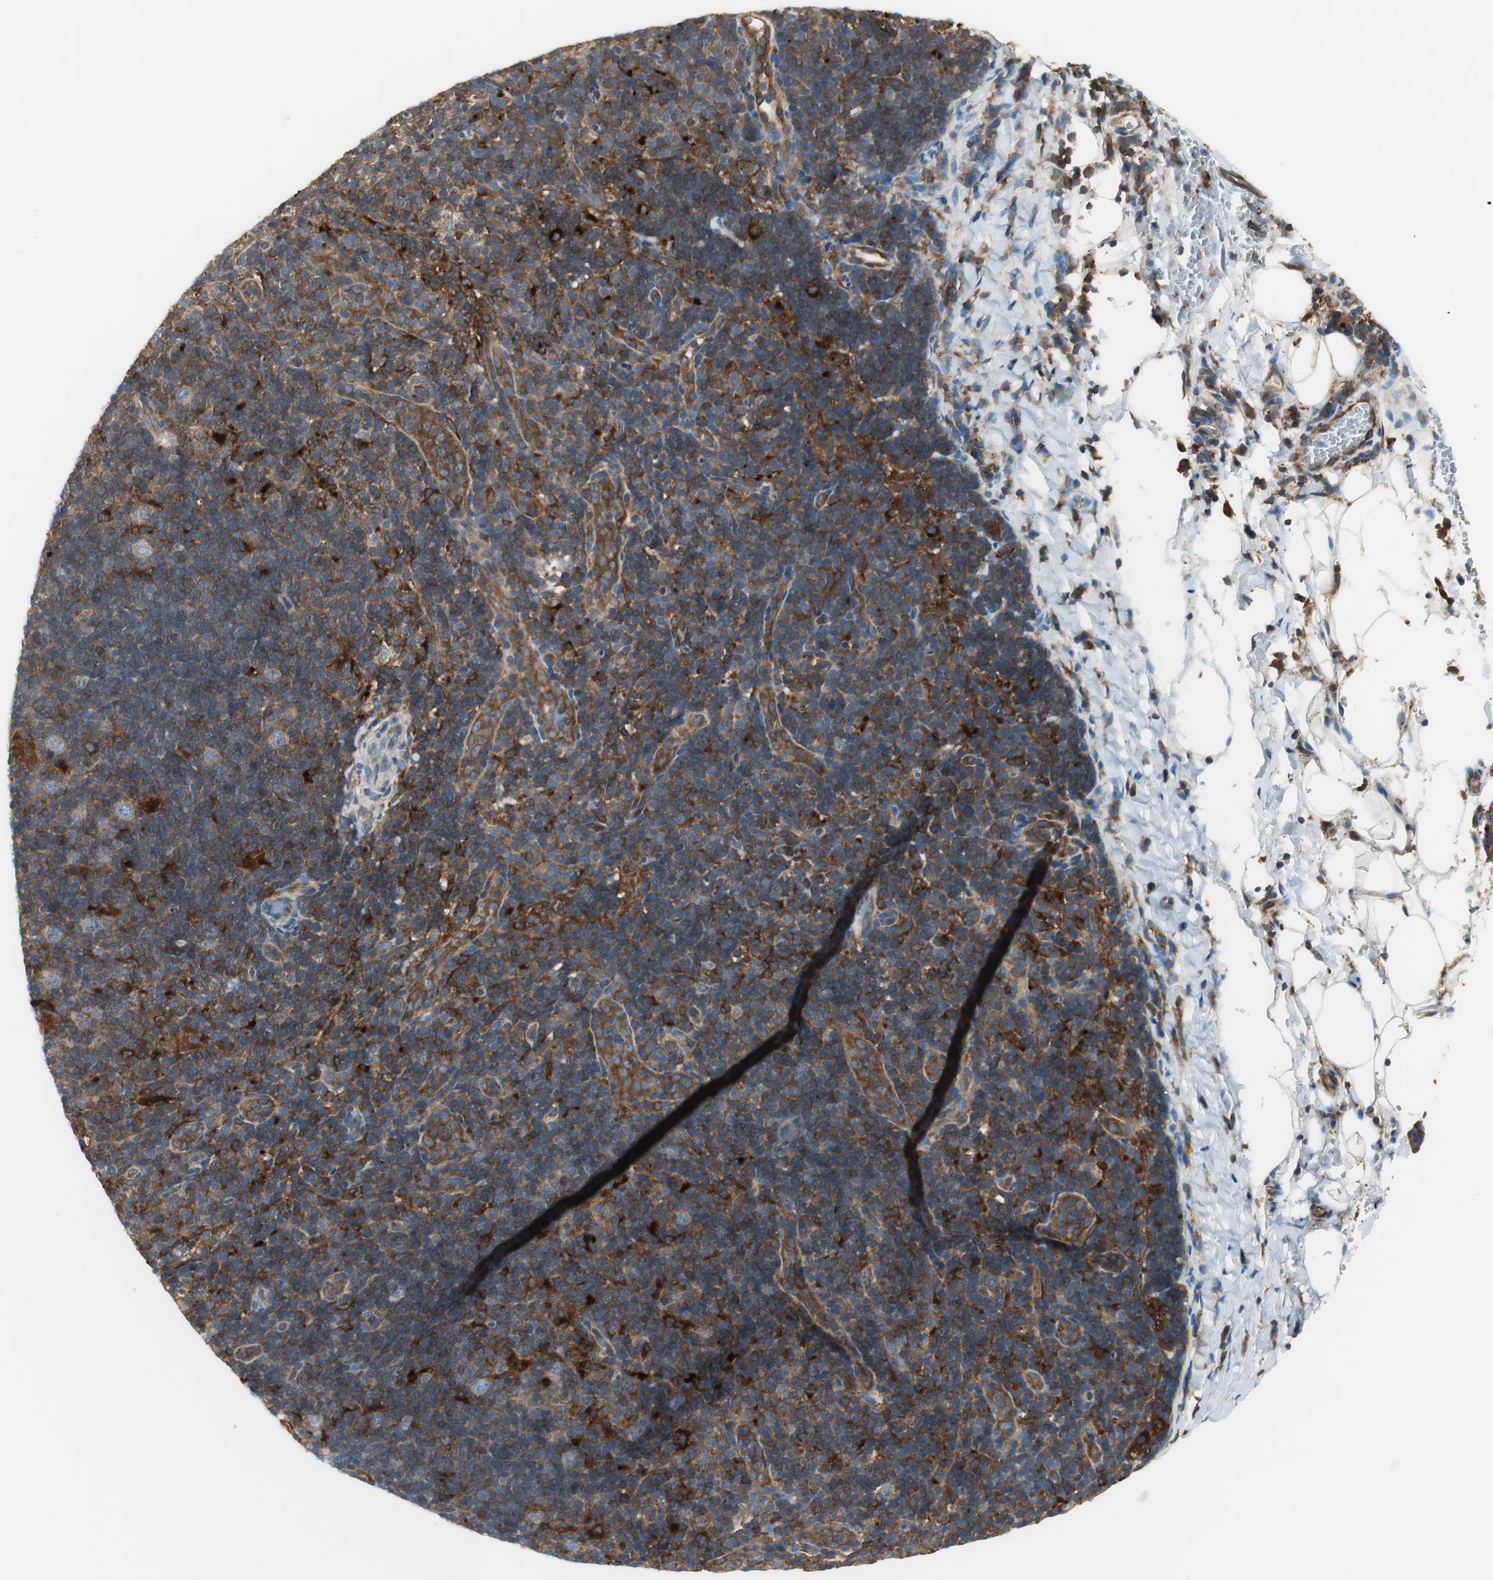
{"staining": {"intensity": "negative", "quantity": "none", "location": "none"}, "tissue": "lymphoma", "cell_type": "Tumor cells", "image_type": "cancer", "snomed": [{"axis": "morphology", "description": "Hodgkin's disease, NOS"}, {"axis": "topography", "description": "Lymph node"}], "caption": "Tumor cells show no significant staining in lymphoma. (DAB immunohistochemistry visualized using brightfield microscopy, high magnification).", "gene": "NCK1", "patient": {"sex": "female", "age": 57}}